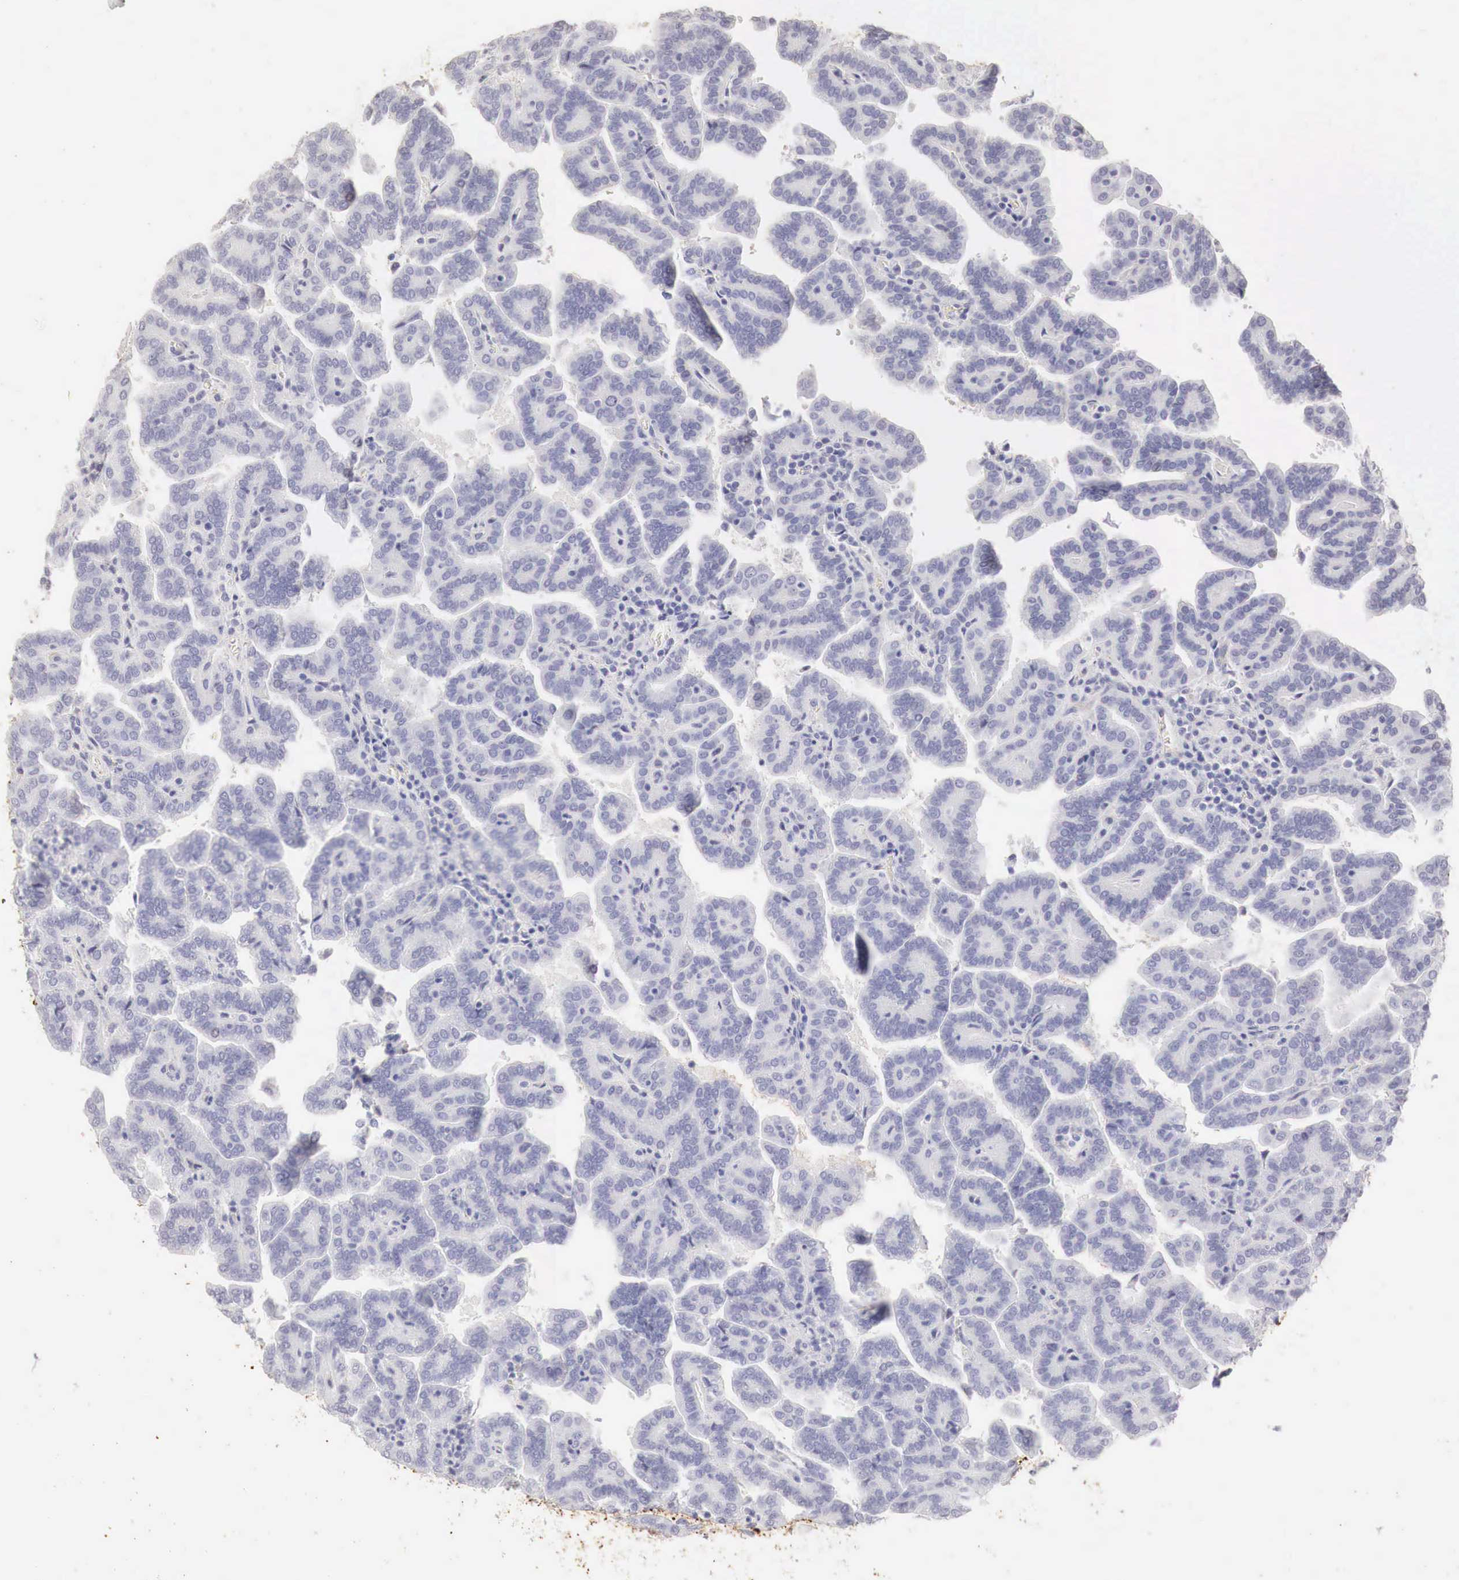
{"staining": {"intensity": "negative", "quantity": "none", "location": "none"}, "tissue": "renal cancer", "cell_type": "Tumor cells", "image_type": "cancer", "snomed": [{"axis": "morphology", "description": "Adenocarcinoma, NOS"}, {"axis": "topography", "description": "Kidney"}], "caption": "Renal cancer was stained to show a protein in brown. There is no significant expression in tumor cells.", "gene": "OTC", "patient": {"sex": "male", "age": 61}}